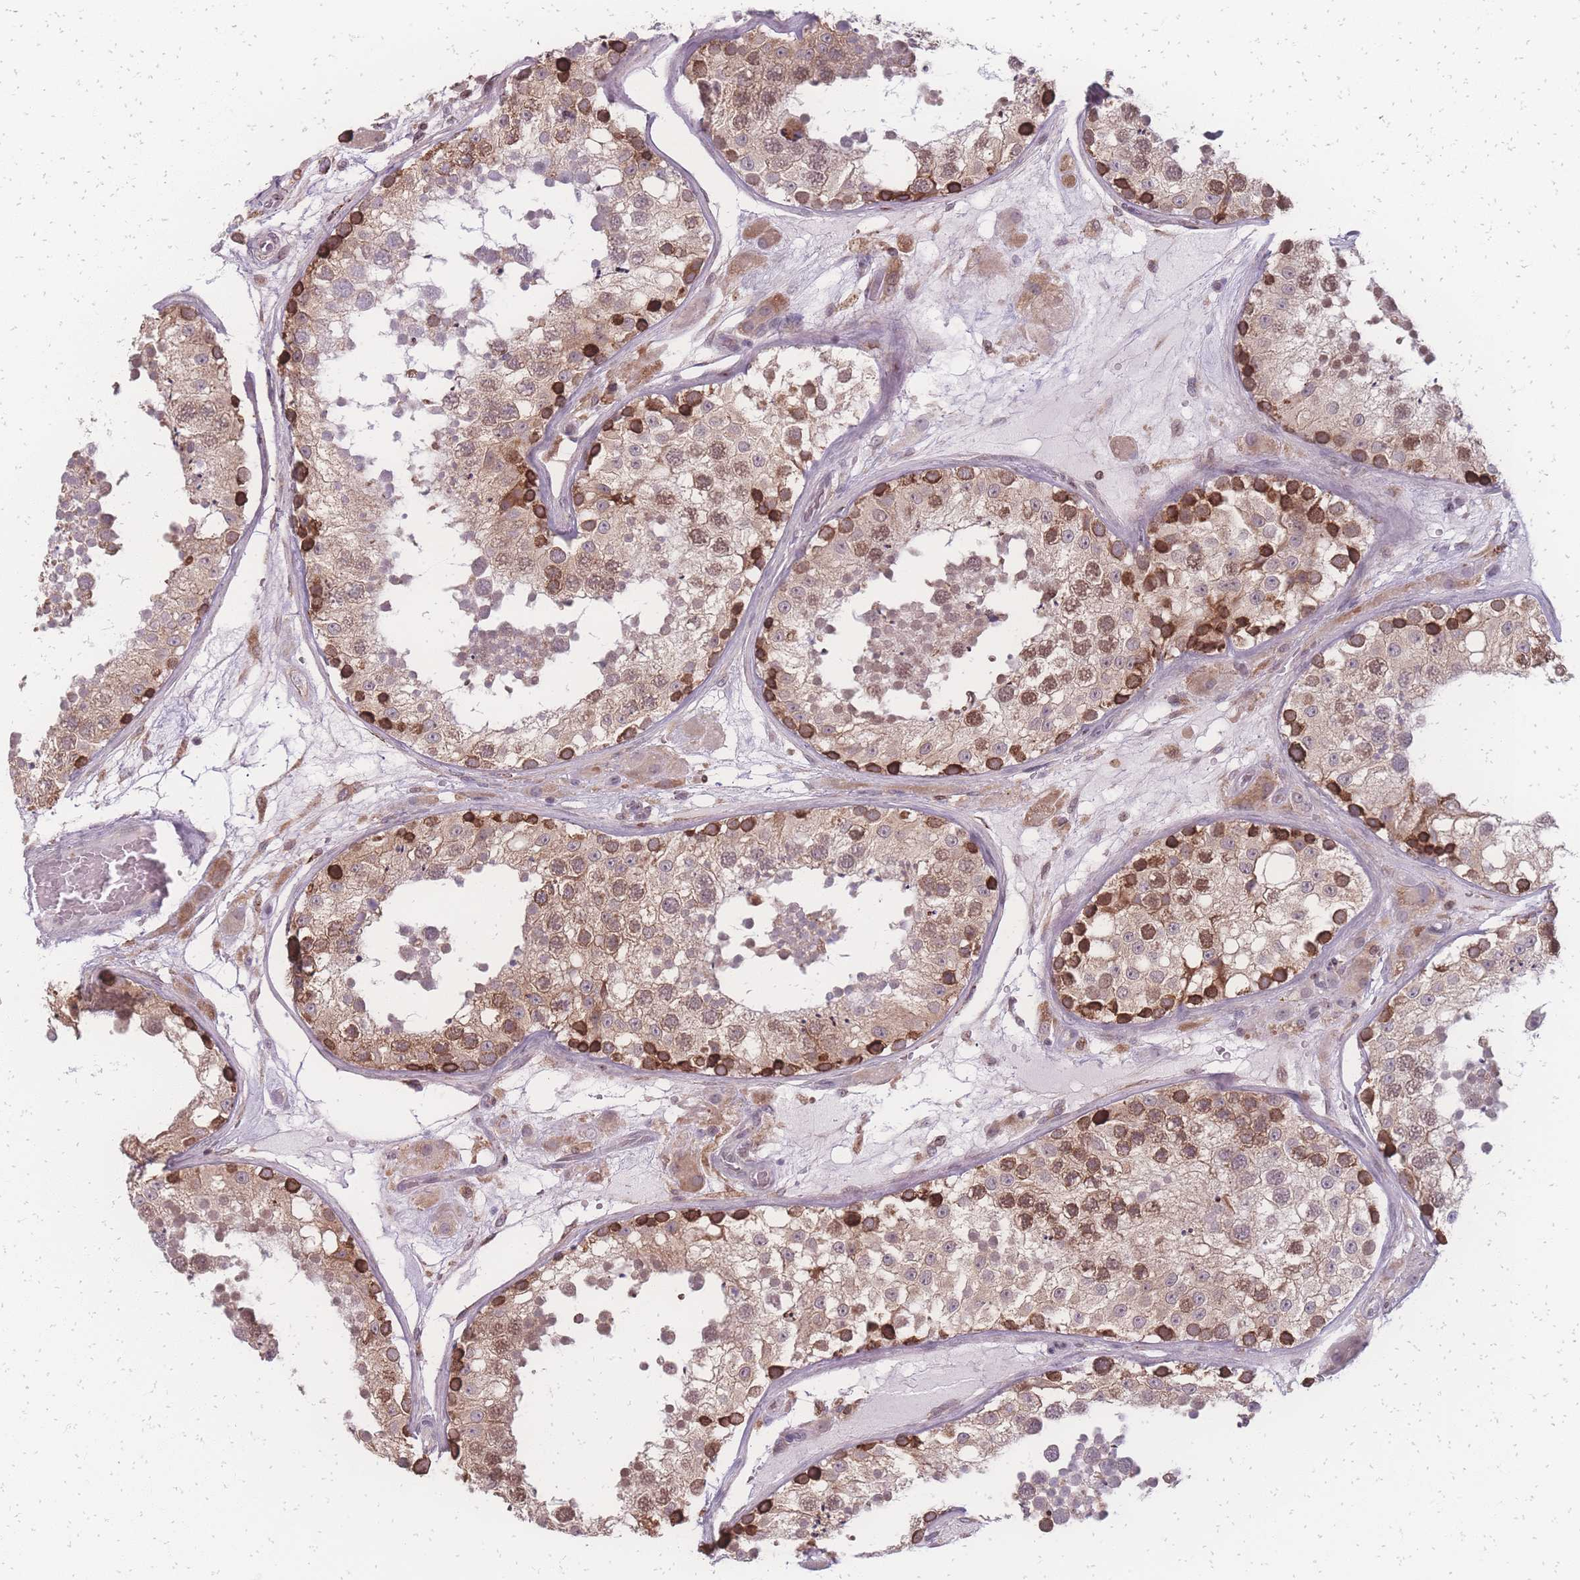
{"staining": {"intensity": "strong", "quantity": "25%-75%", "location": "cytoplasmic/membranous,nuclear"}, "tissue": "testis", "cell_type": "Cells in seminiferous ducts", "image_type": "normal", "snomed": [{"axis": "morphology", "description": "Normal tissue, NOS"}, {"axis": "topography", "description": "Testis"}], "caption": "Brown immunohistochemical staining in benign testis displays strong cytoplasmic/membranous,nuclear expression in about 25%-75% of cells in seminiferous ducts.", "gene": "ZC3H13", "patient": {"sex": "male", "age": 26}}